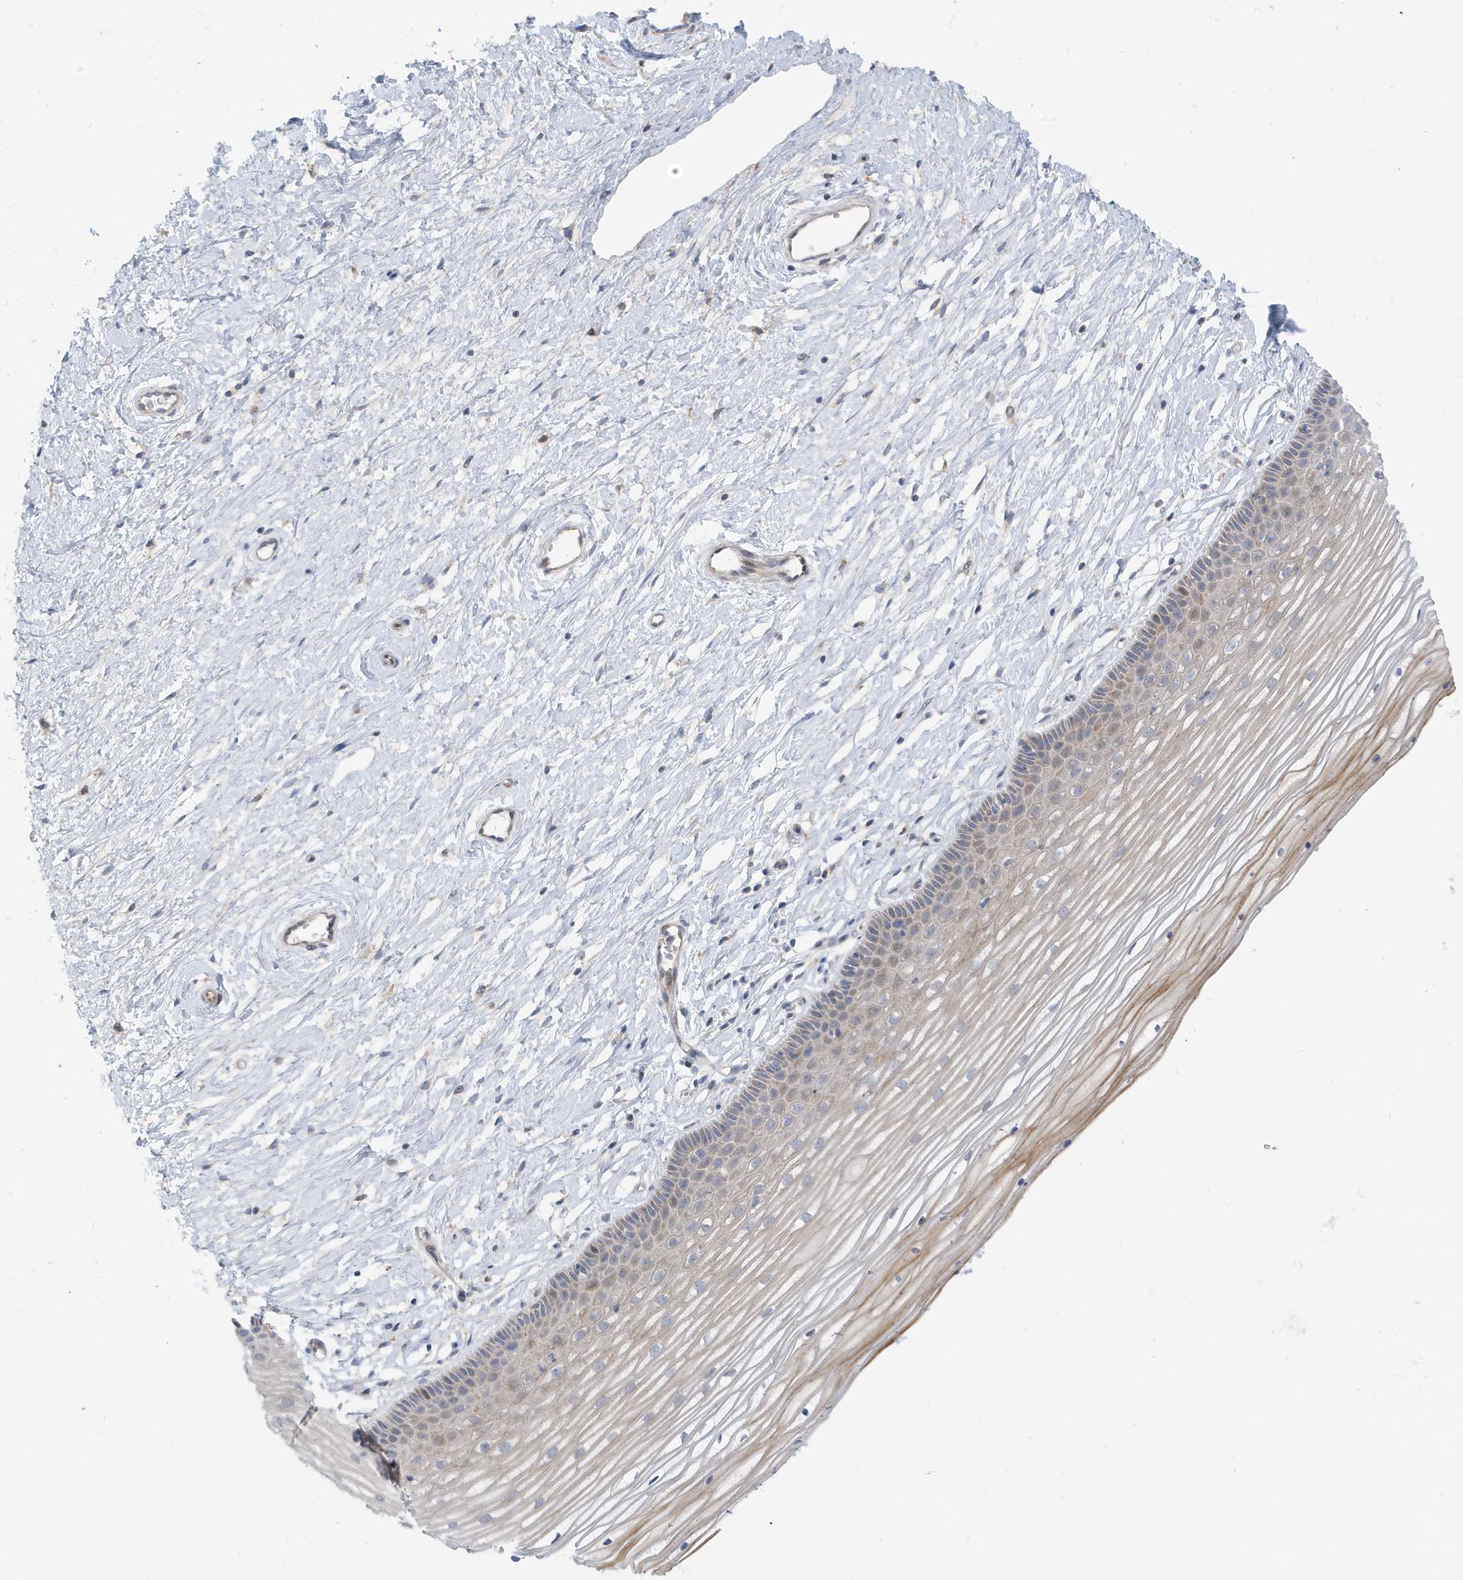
{"staining": {"intensity": "weak", "quantity": "25%-75%", "location": "cytoplasmic/membranous"}, "tissue": "vagina", "cell_type": "Squamous epithelial cells", "image_type": "normal", "snomed": [{"axis": "morphology", "description": "Normal tissue, NOS"}, {"axis": "topography", "description": "Vagina"}, {"axis": "topography", "description": "Cervix"}], "caption": "Protein staining of normal vagina demonstrates weak cytoplasmic/membranous staining in about 25%-75% of squamous epithelial cells.", "gene": "ATP13A5", "patient": {"sex": "female", "age": 40}}